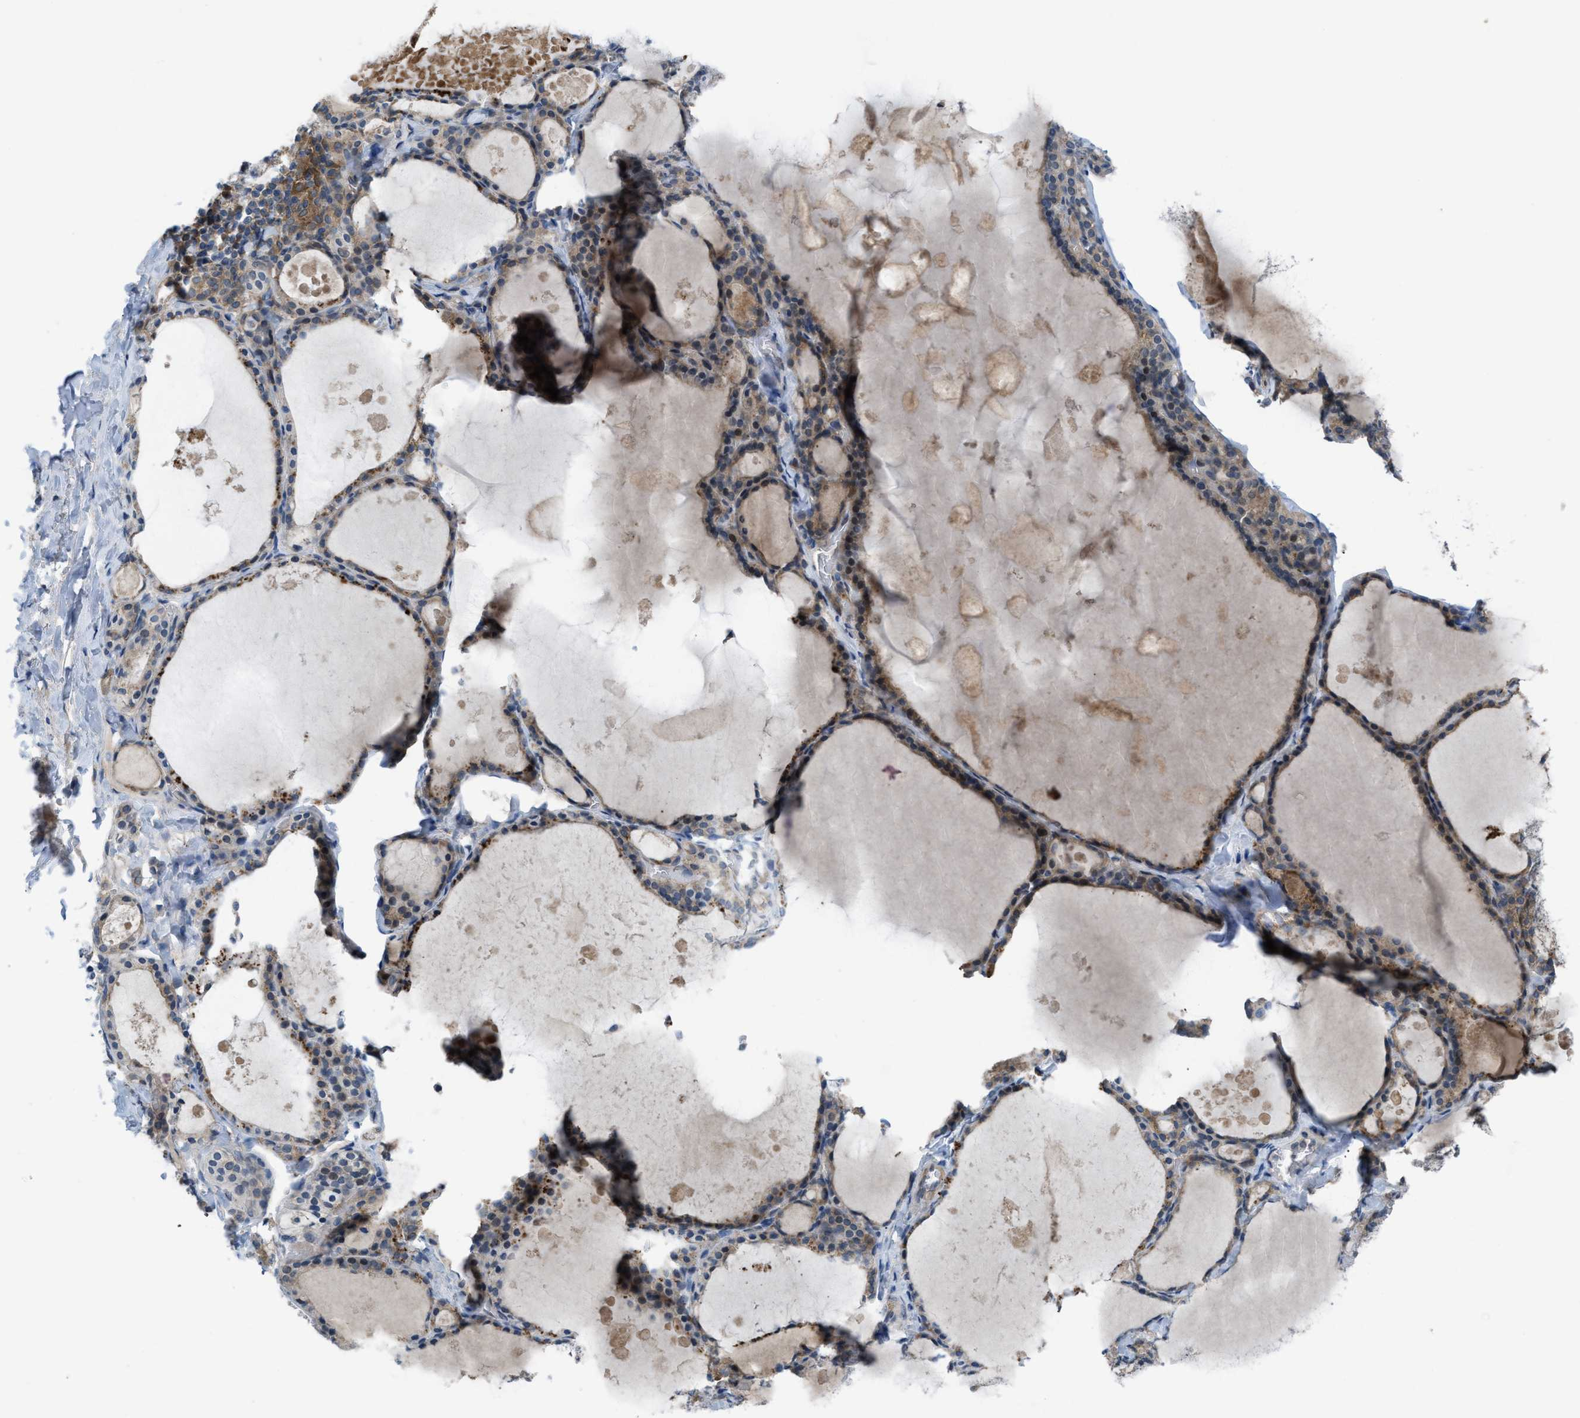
{"staining": {"intensity": "moderate", "quantity": ">75%", "location": "cytoplasmic/membranous"}, "tissue": "thyroid gland", "cell_type": "Glandular cells", "image_type": "normal", "snomed": [{"axis": "morphology", "description": "Normal tissue, NOS"}, {"axis": "topography", "description": "Thyroid gland"}], "caption": "Benign thyroid gland was stained to show a protein in brown. There is medium levels of moderate cytoplasmic/membranous staining in approximately >75% of glandular cells.", "gene": "BAZ2B", "patient": {"sex": "male", "age": 56}}